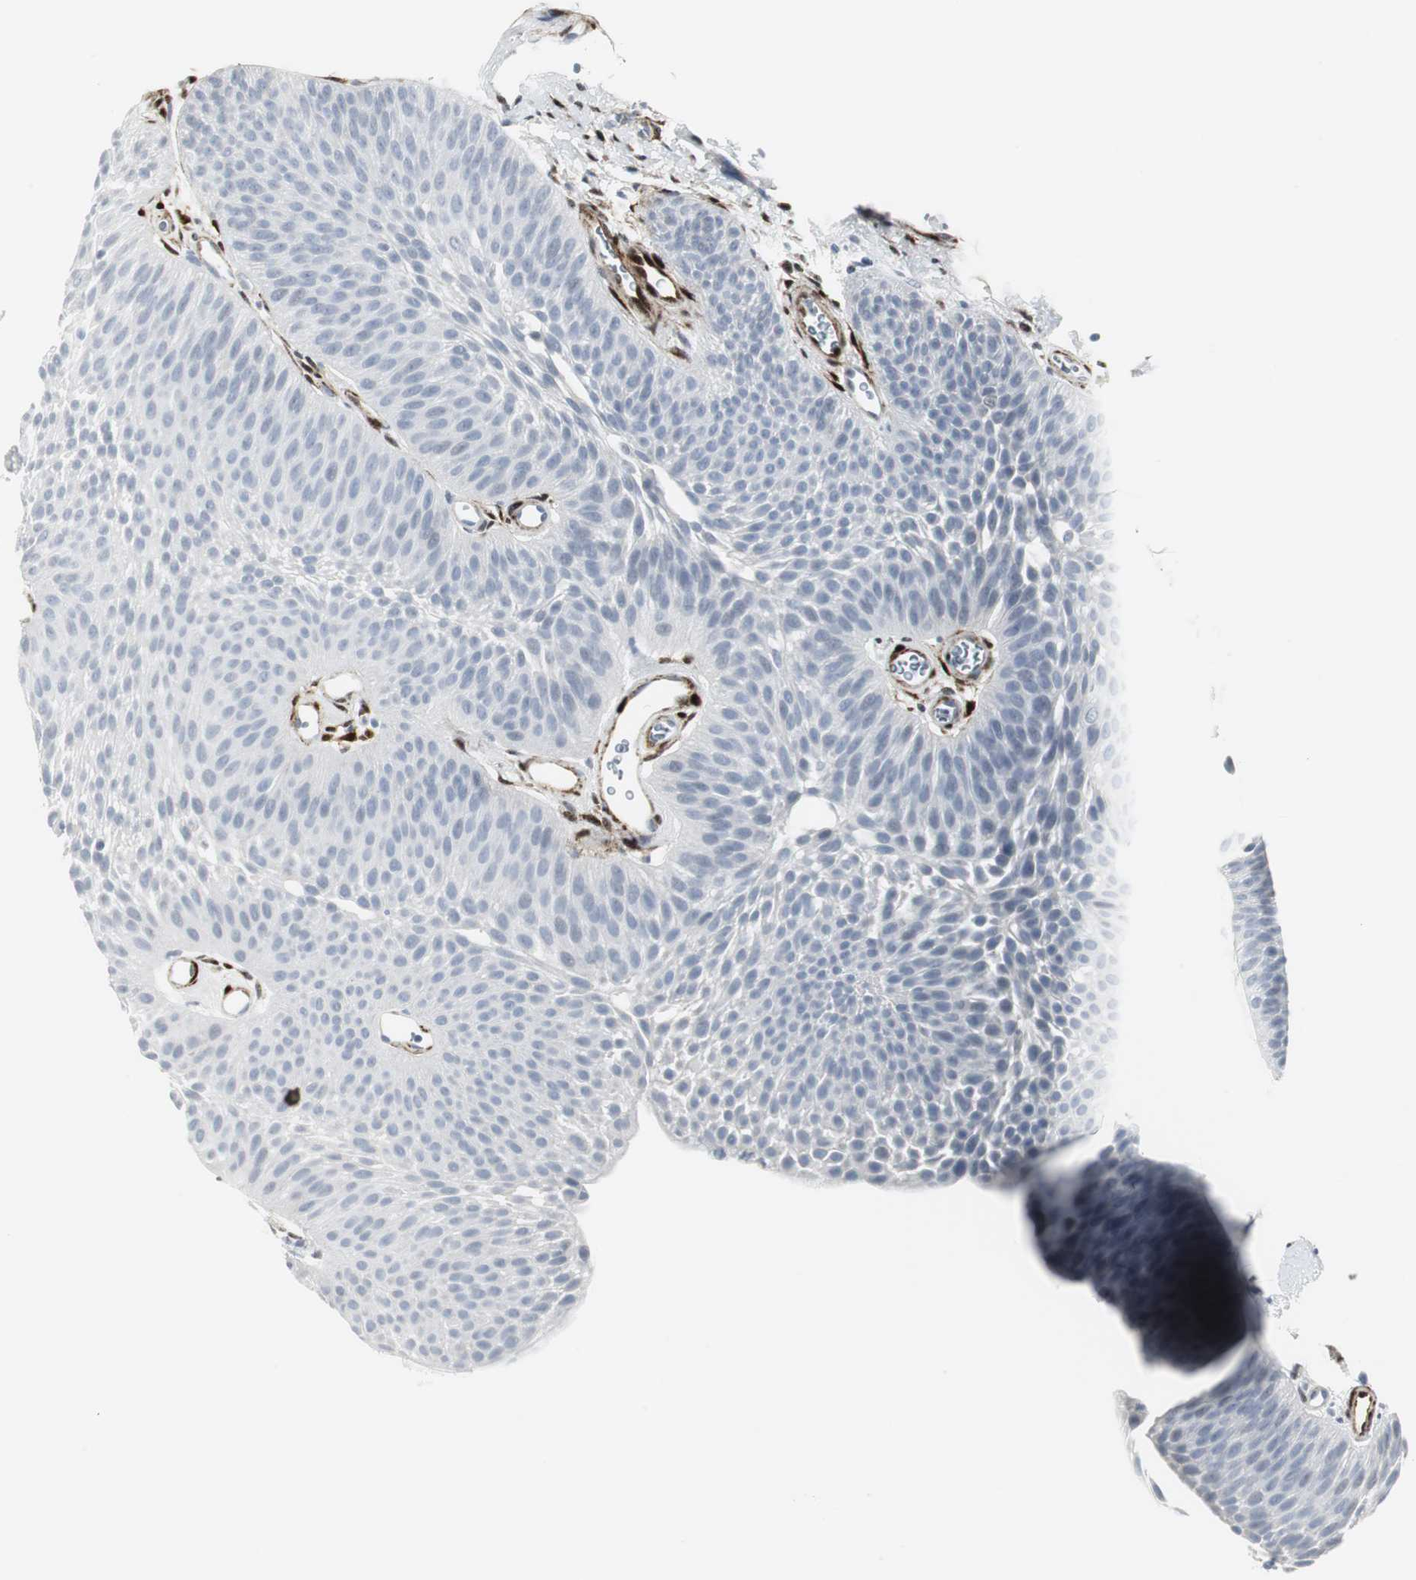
{"staining": {"intensity": "negative", "quantity": "none", "location": "none"}, "tissue": "urothelial cancer", "cell_type": "Tumor cells", "image_type": "cancer", "snomed": [{"axis": "morphology", "description": "Urothelial carcinoma, Low grade"}, {"axis": "topography", "description": "Urinary bladder"}], "caption": "This is an immunohistochemistry histopathology image of human low-grade urothelial carcinoma. There is no positivity in tumor cells.", "gene": "PPP1R14A", "patient": {"sex": "female", "age": 60}}